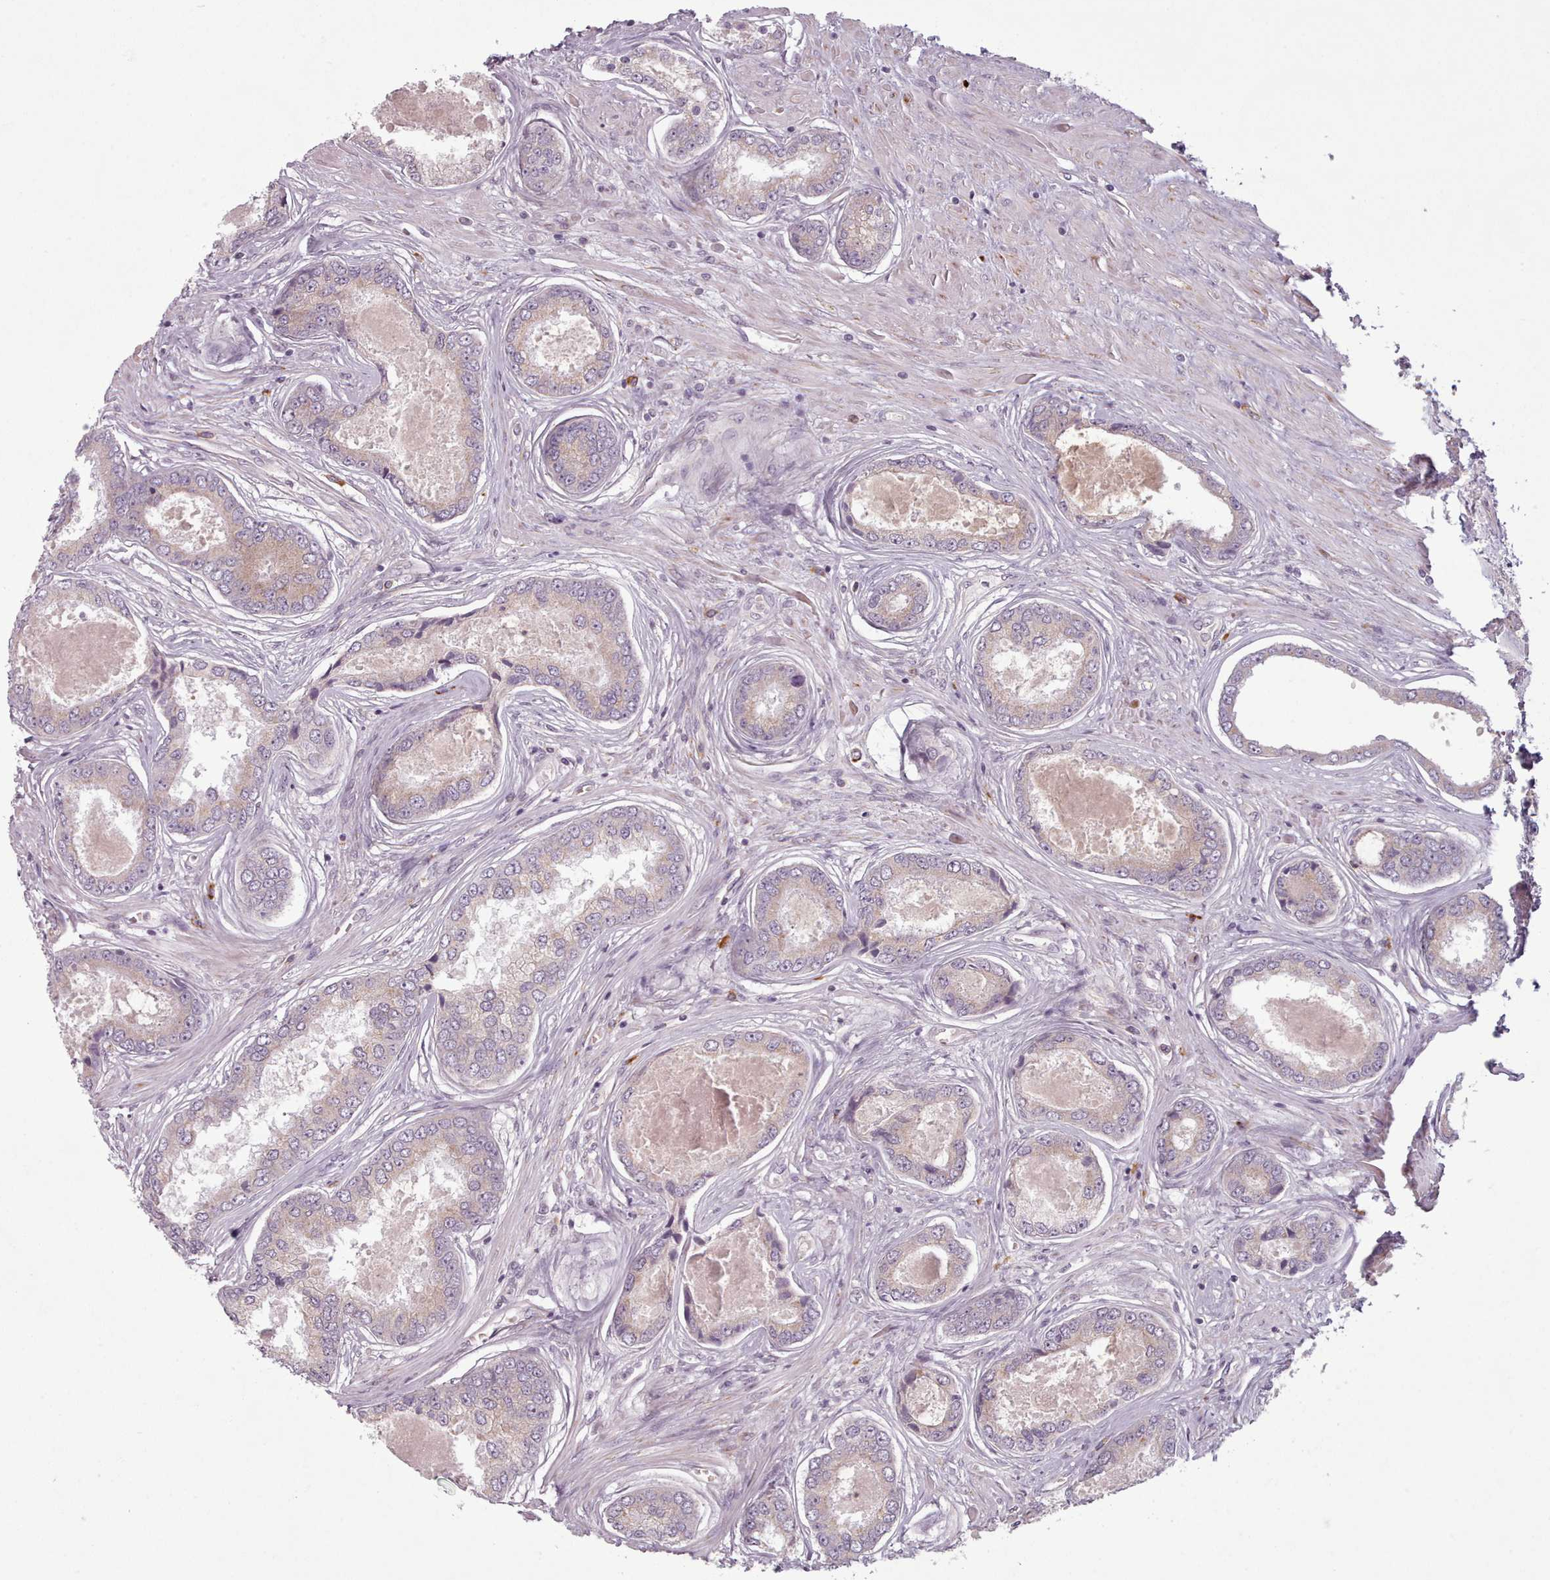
{"staining": {"intensity": "negative", "quantity": "none", "location": "none"}, "tissue": "prostate cancer", "cell_type": "Tumor cells", "image_type": "cancer", "snomed": [{"axis": "morphology", "description": "Adenocarcinoma, Low grade"}, {"axis": "topography", "description": "Prostate"}], "caption": "Prostate cancer (low-grade adenocarcinoma) was stained to show a protein in brown. There is no significant staining in tumor cells. (DAB immunohistochemistry (IHC) visualized using brightfield microscopy, high magnification).", "gene": "LAPTM5", "patient": {"sex": "male", "age": 68}}